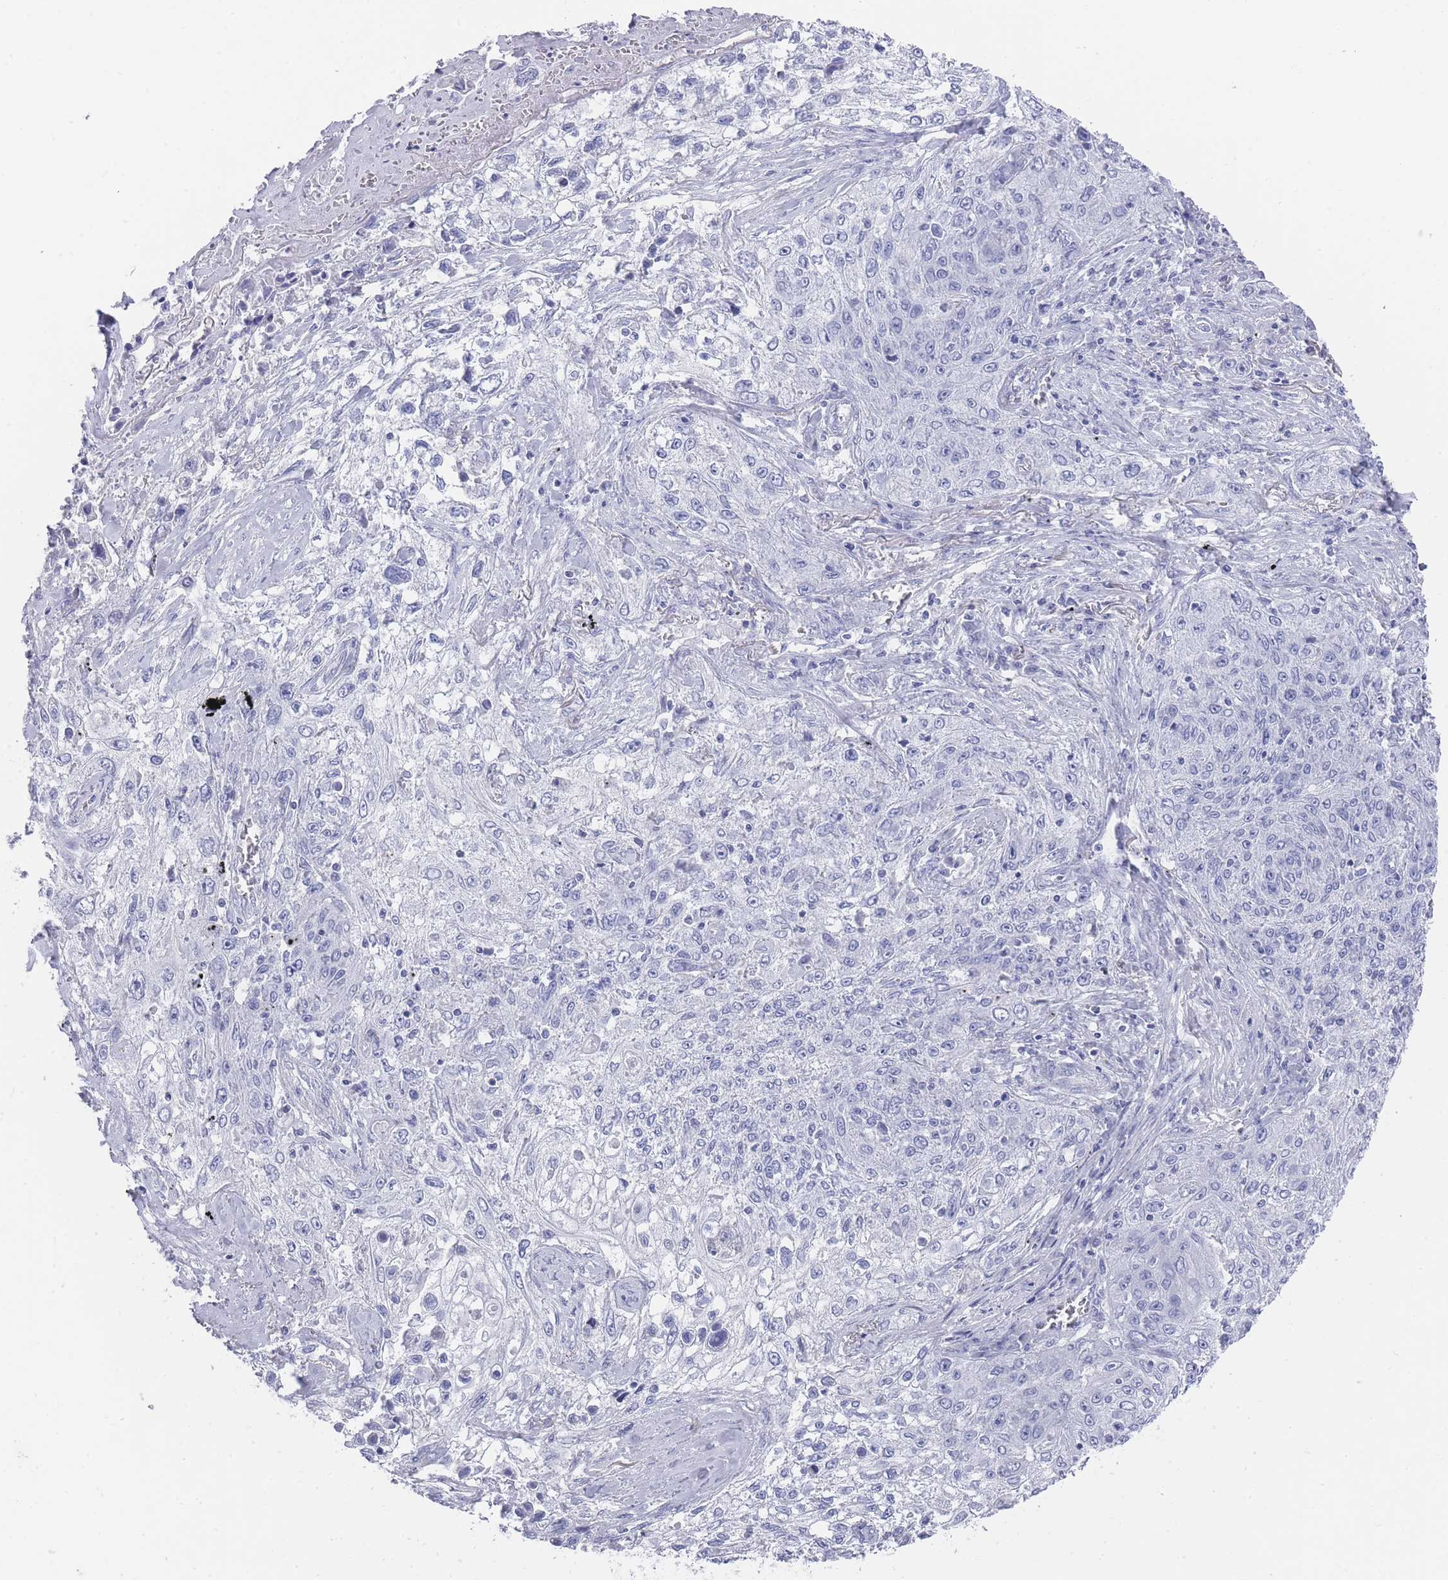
{"staining": {"intensity": "negative", "quantity": "none", "location": "none"}, "tissue": "lung cancer", "cell_type": "Tumor cells", "image_type": "cancer", "snomed": [{"axis": "morphology", "description": "Squamous cell carcinoma, NOS"}, {"axis": "topography", "description": "Lung"}], "caption": "DAB immunohistochemical staining of human squamous cell carcinoma (lung) reveals no significant positivity in tumor cells.", "gene": "RAB2B", "patient": {"sex": "female", "age": 69}}